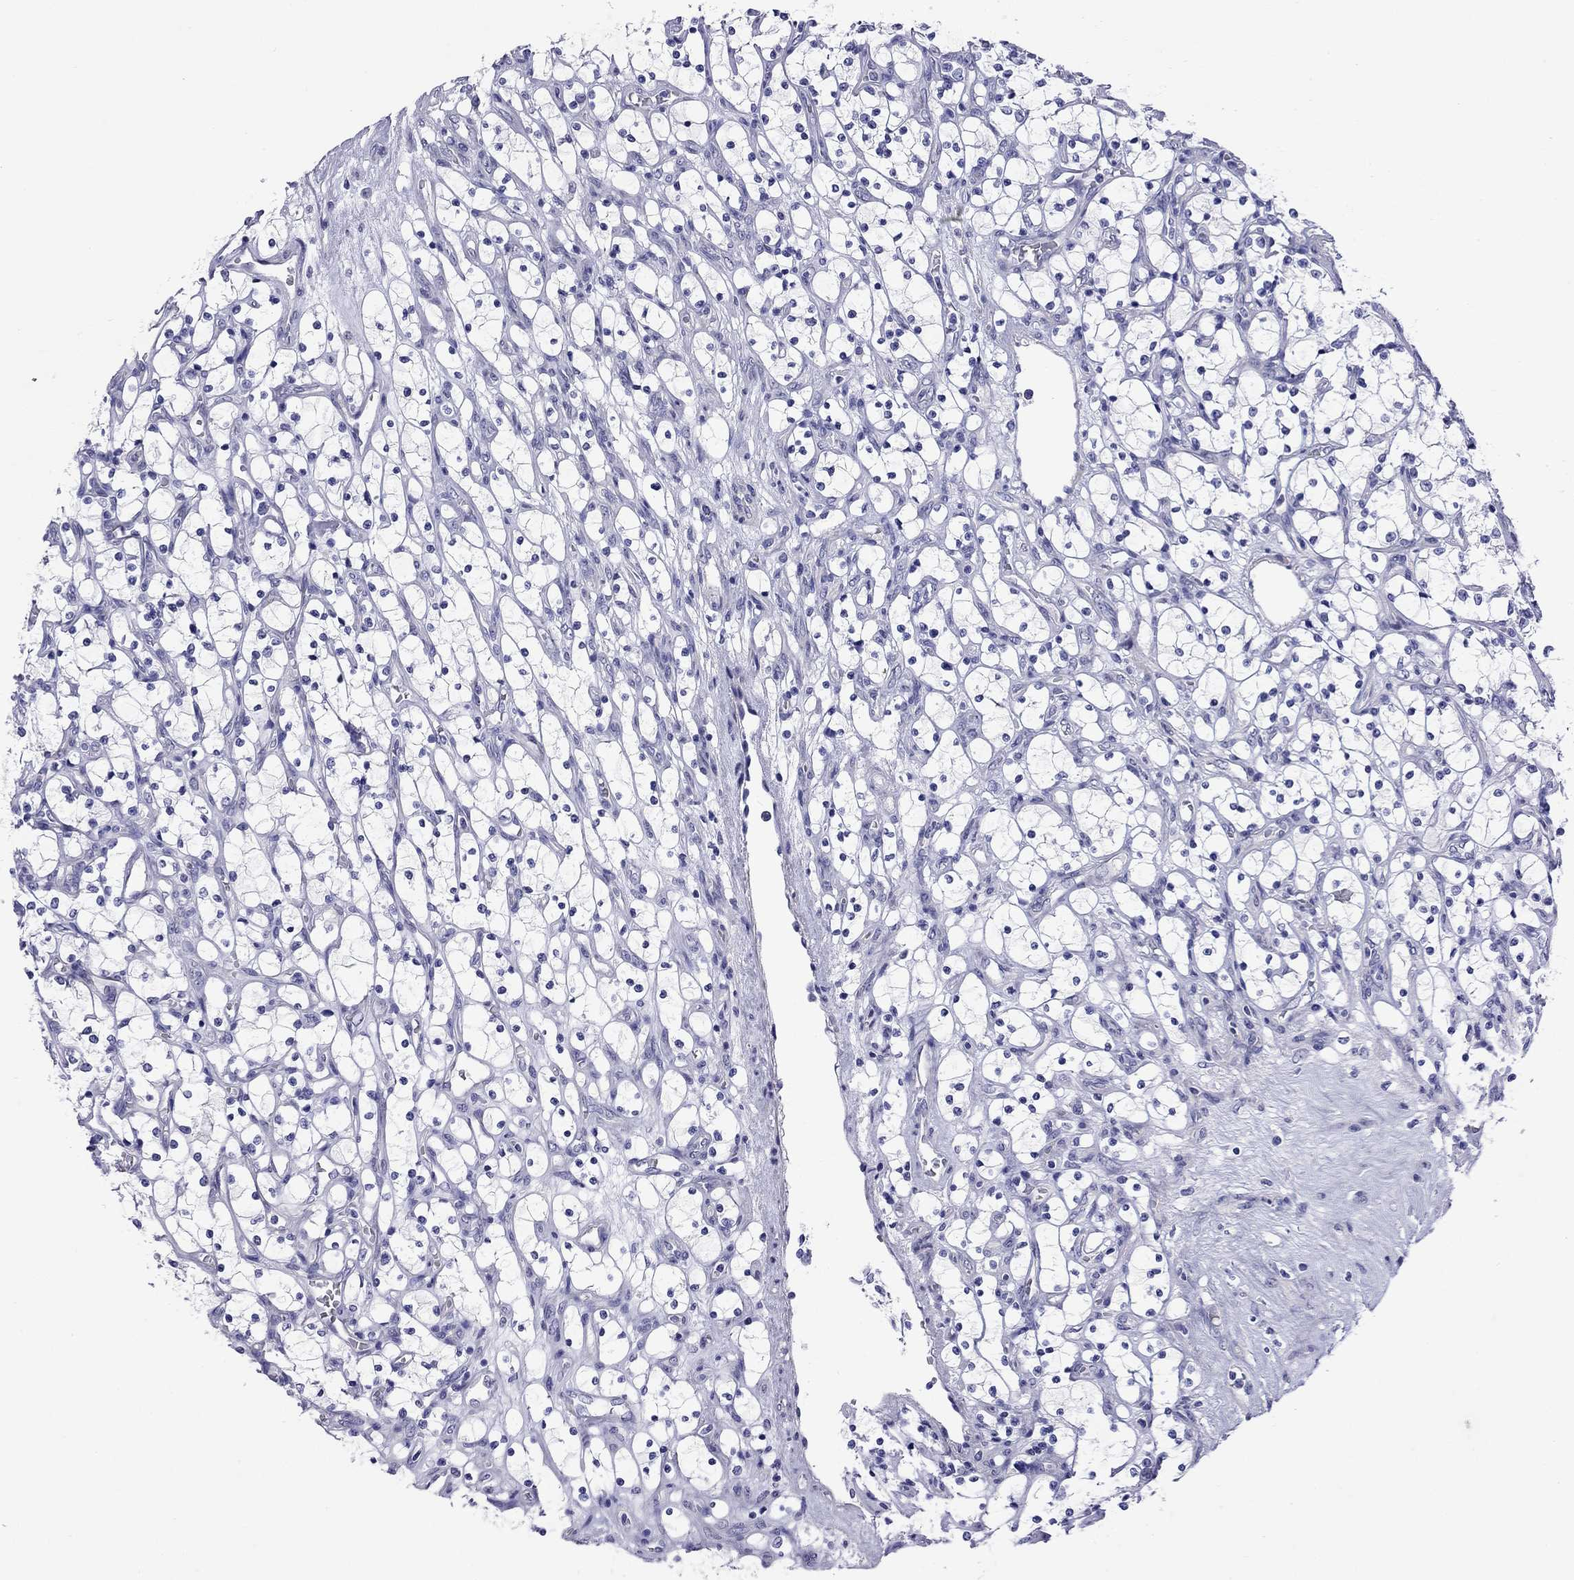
{"staining": {"intensity": "negative", "quantity": "none", "location": "none"}, "tissue": "renal cancer", "cell_type": "Tumor cells", "image_type": "cancer", "snomed": [{"axis": "morphology", "description": "Adenocarcinoma, NOS"}, {"axis": "topography", "description": "Kidney"}], "caption": "This is an immunohistochemistry histopathology image of adenocarcinoma (renal). There is no positivity in tumor cells.", "gene": "KIAA2012", "patient": {"sex": "female", "age": 69}}